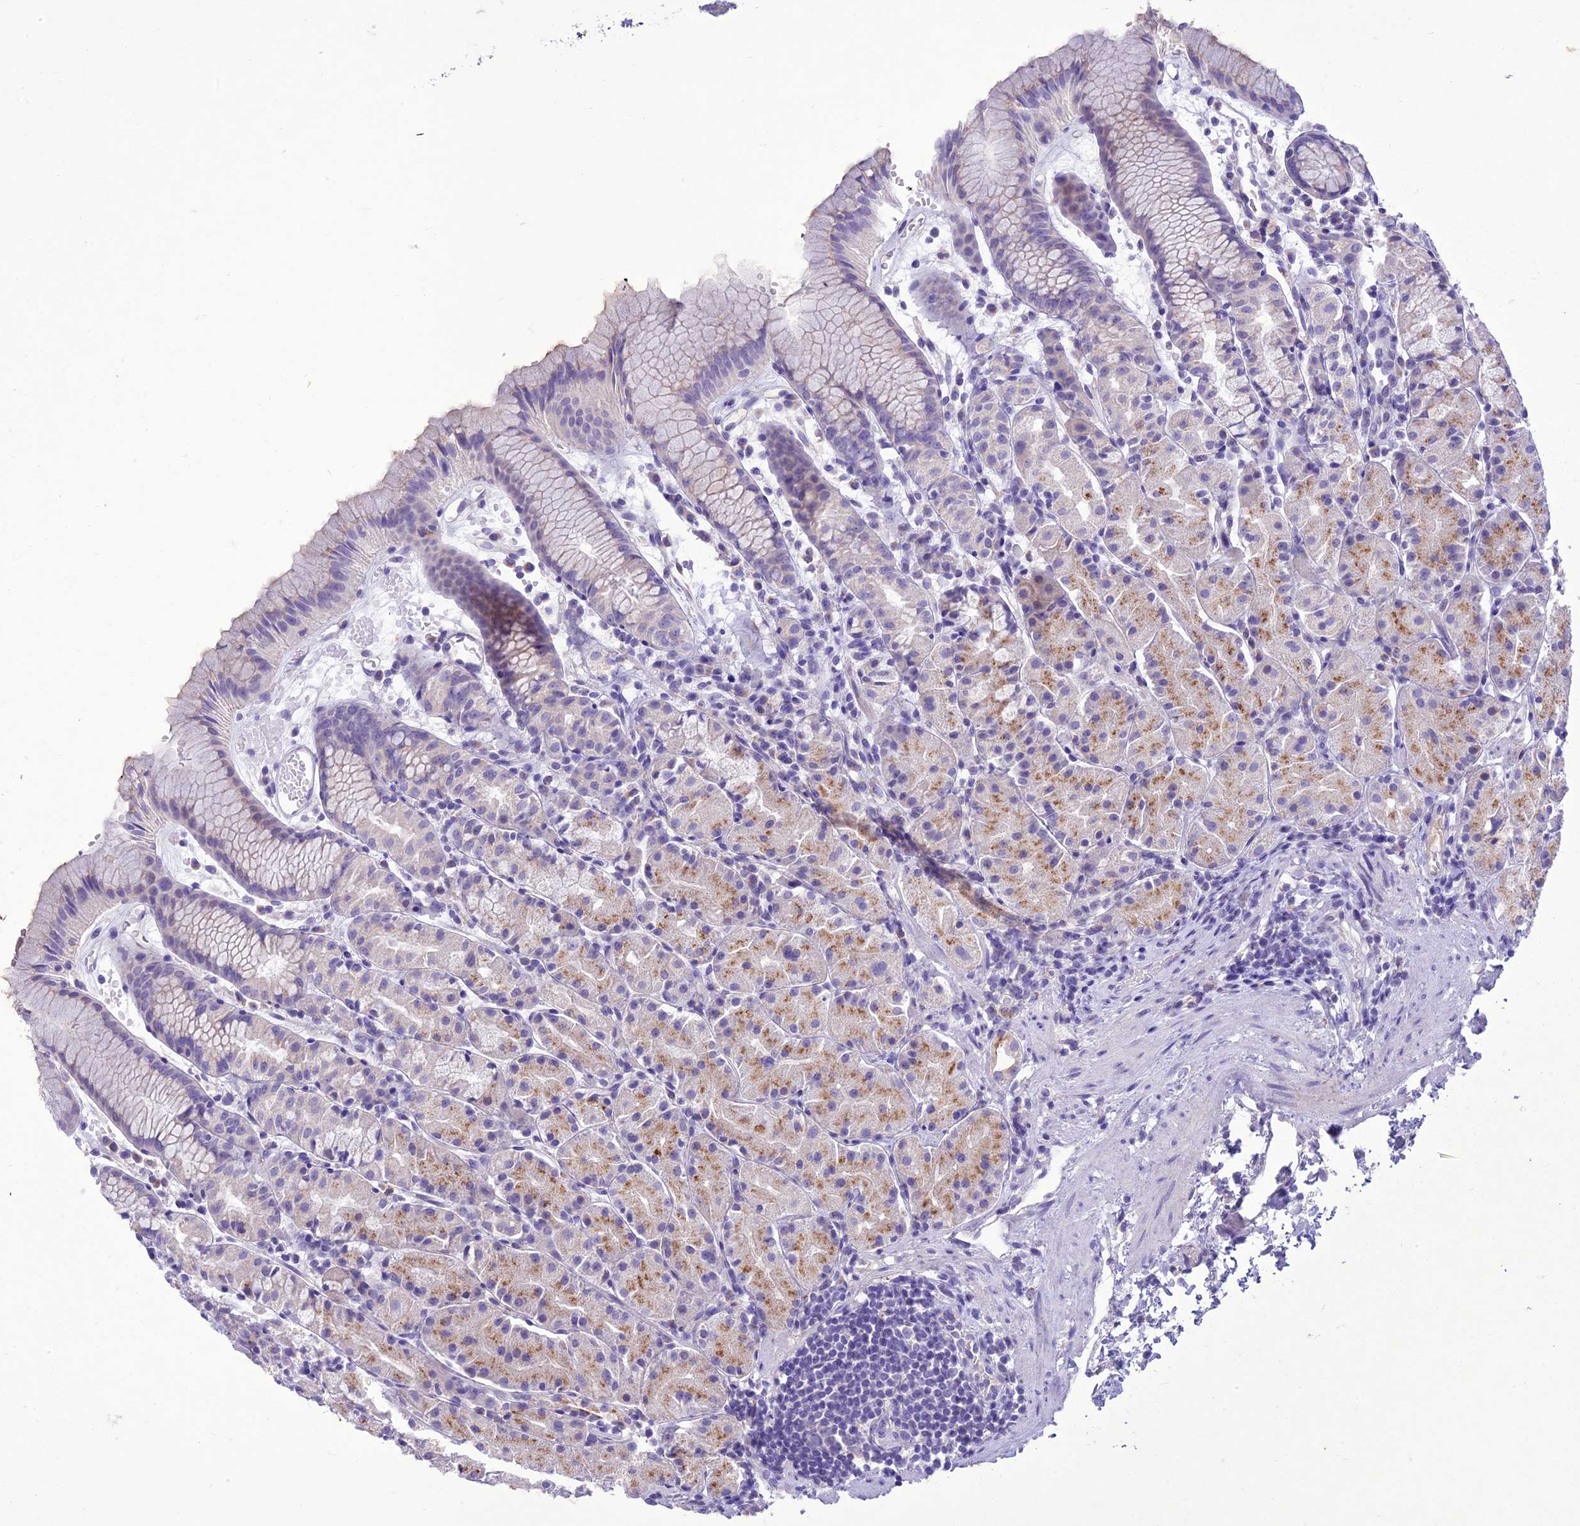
{"staining": {"intensity": "moderate", "quantity": "<25%", "location": "cytoplasmic/membranous"}, "tissue": "stomach", "cell_type": "Glandular cells", "image_type": "normal", "snomed": [{"axis": "morphology", "description": "Normal tissue, NOS"}, {"axis": "topography", "description": "Stomach, upper"}], "caption": "Moderate cytoplasmic/membranous positivity is identified in approximately <25% of glandular cells in benign stomach.", "gene": "SLC13A5", "patient": {"sex": "male", "age": 47}}